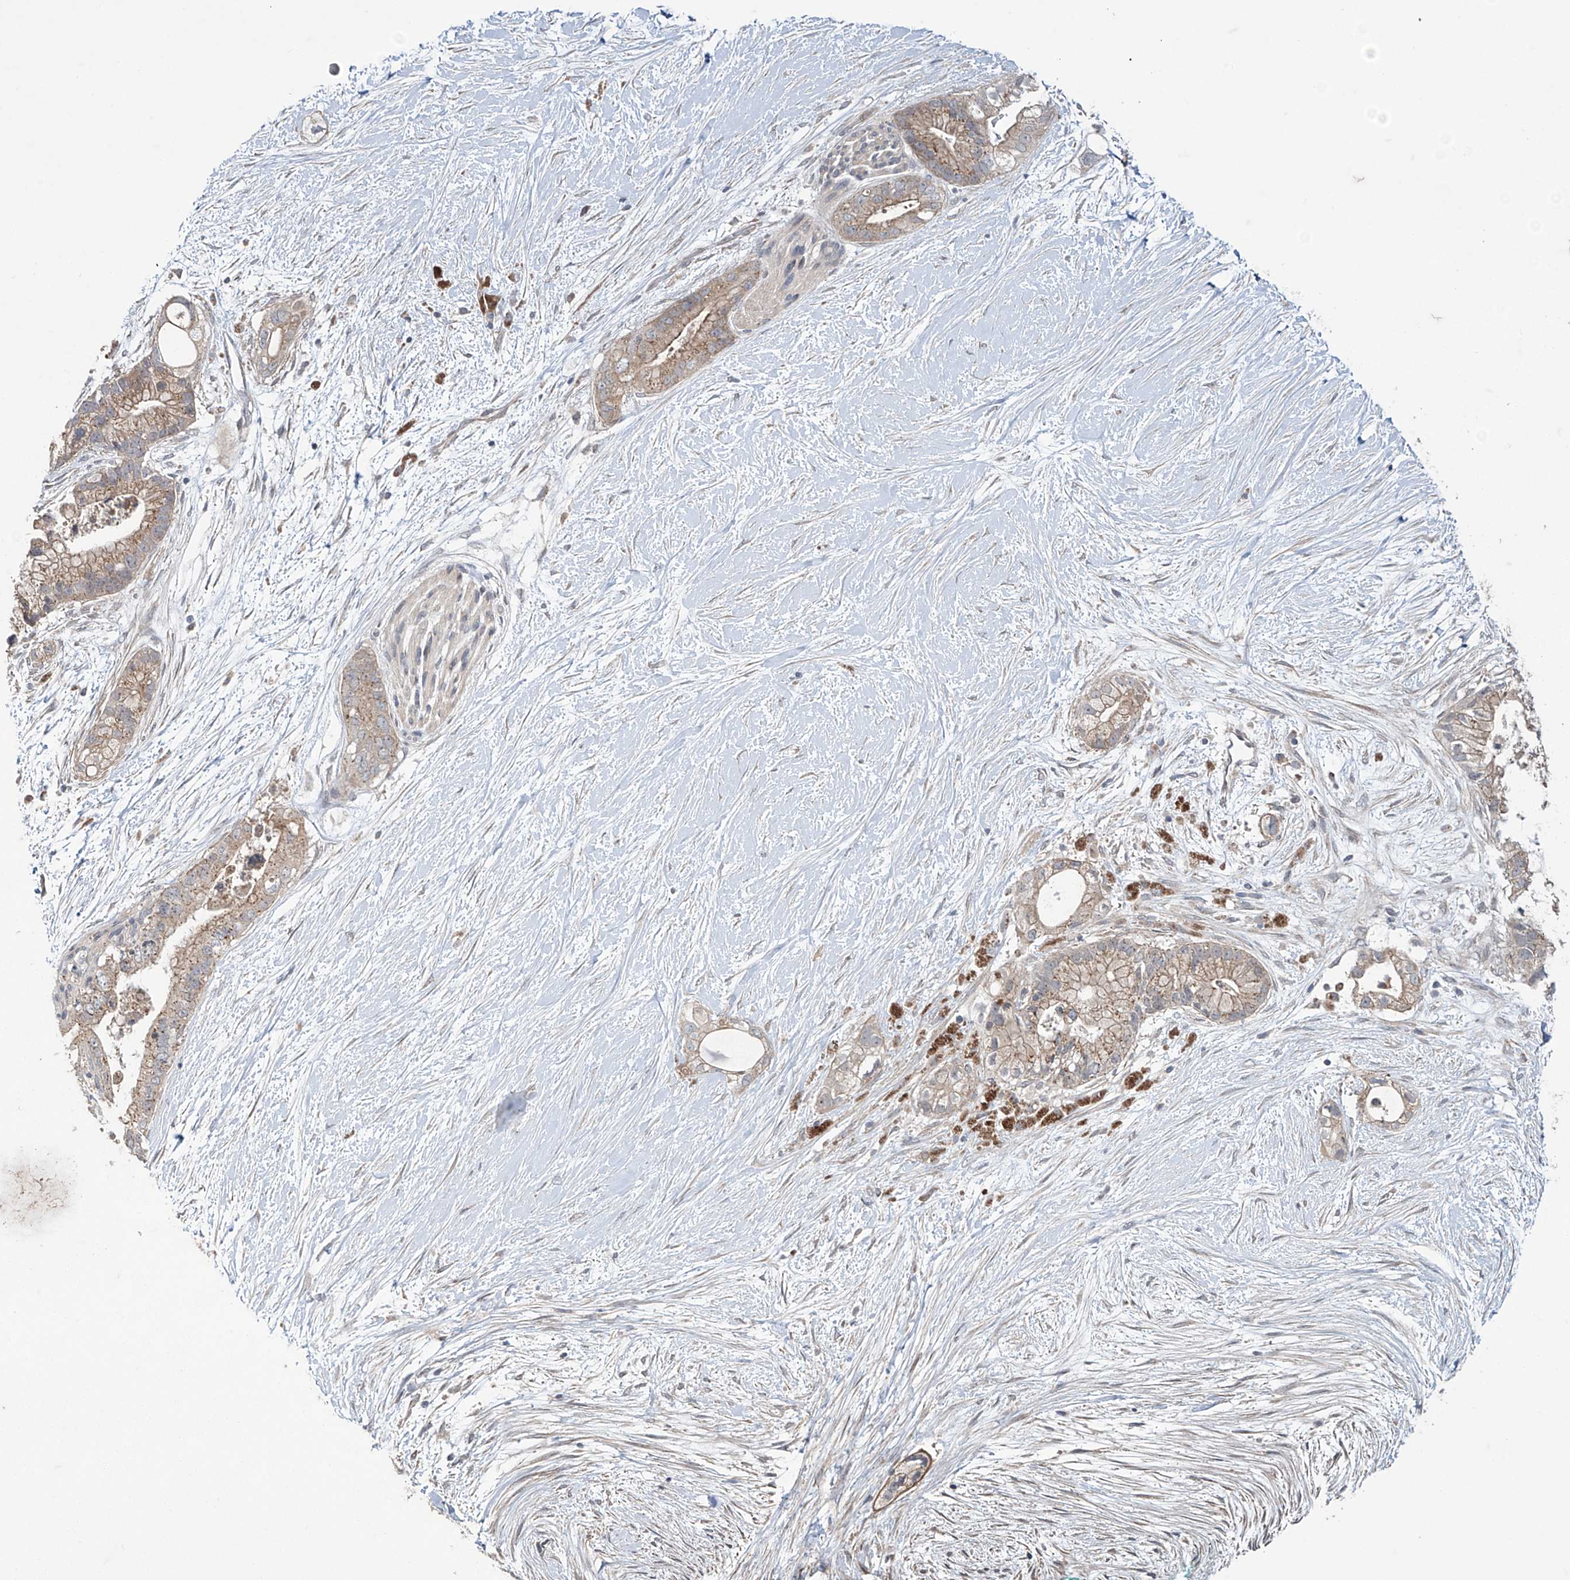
{"staining": {"intensity": "moderate", "quantity": ">75%", "location": "cytoplasmic/membranous"}, "tissue": "pancreatic cancer", "cell_type": "Tumor cells", "image_type": "cancer", "snomed": [{"axis": "morphology", "description": "Adenocarcinoma, NOS"}, {"axis": "topography", "description": "Pancreas"}], "caption": "Immunohistochemical staining of pancreatic adenocarcinoma displays medium levels of moderate cytoplasmic/membranous protein expression in approximately >75% of tumor cells.", "gene": "TRIM60", "patient": {"sex": "male", "age": 53}}